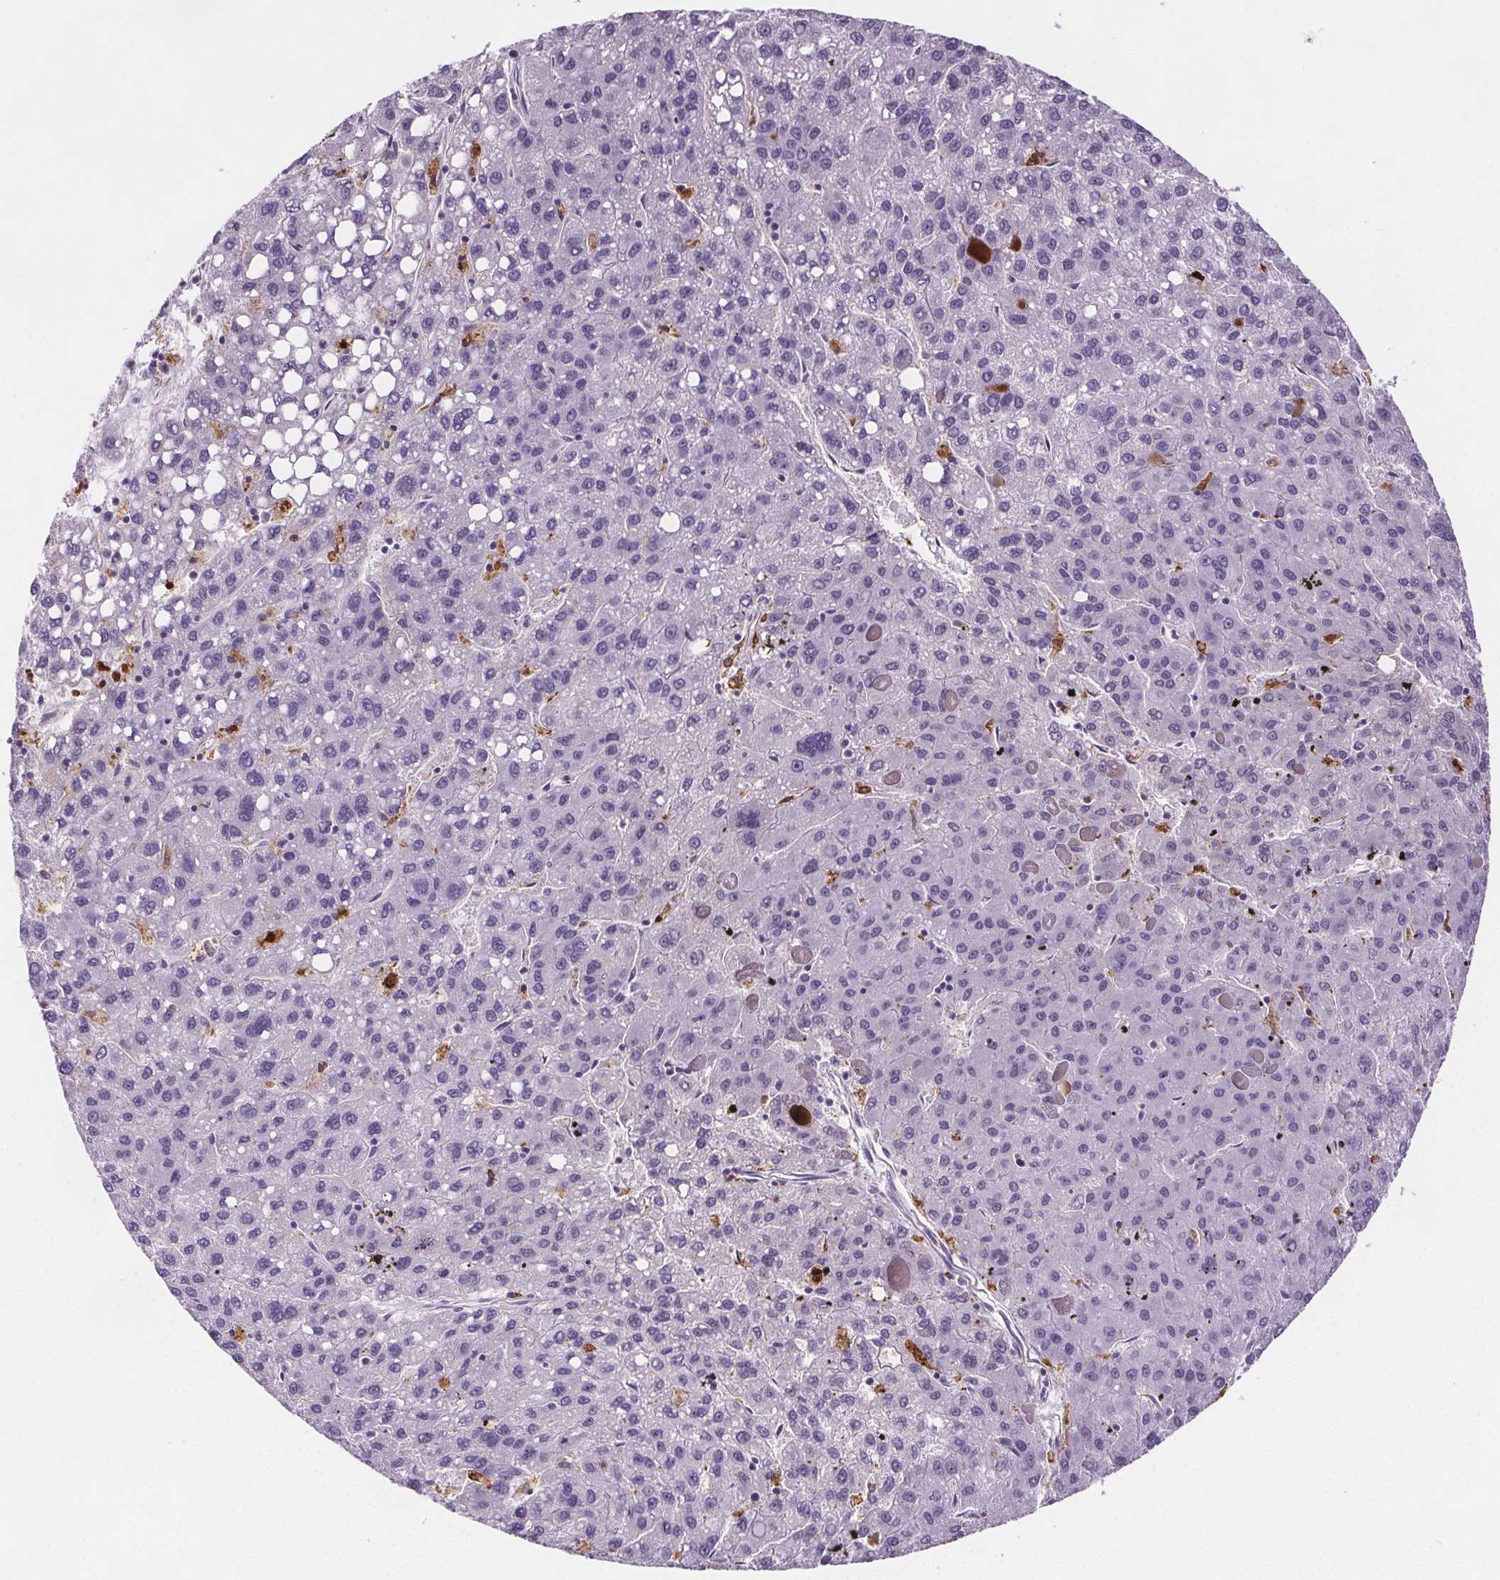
{"staining": {"intensity": "negative", "quantity": "none", "location": "none"}, "tissue": "liver cancer", "cell_type": "Tumor cells", "image_type": "cancer", "snomed": [{"axis": "morphology", "description": "Carcinoma, Hepatocellular, NOS"}, {"axis": "topography", "description": "Liver"}], "caption": "DAB immunohistochemical staining of hepatocellular carcinoma (liver) displays no significant positivity in tumor cells. (Stains: DAB immunohistochemistry (IHC) with hematoxylin counter stain, Microscopy: brightfield microscopy at high magnification).", "gene": "CD5L", "patient": {"sex": "female", "age": 82}}